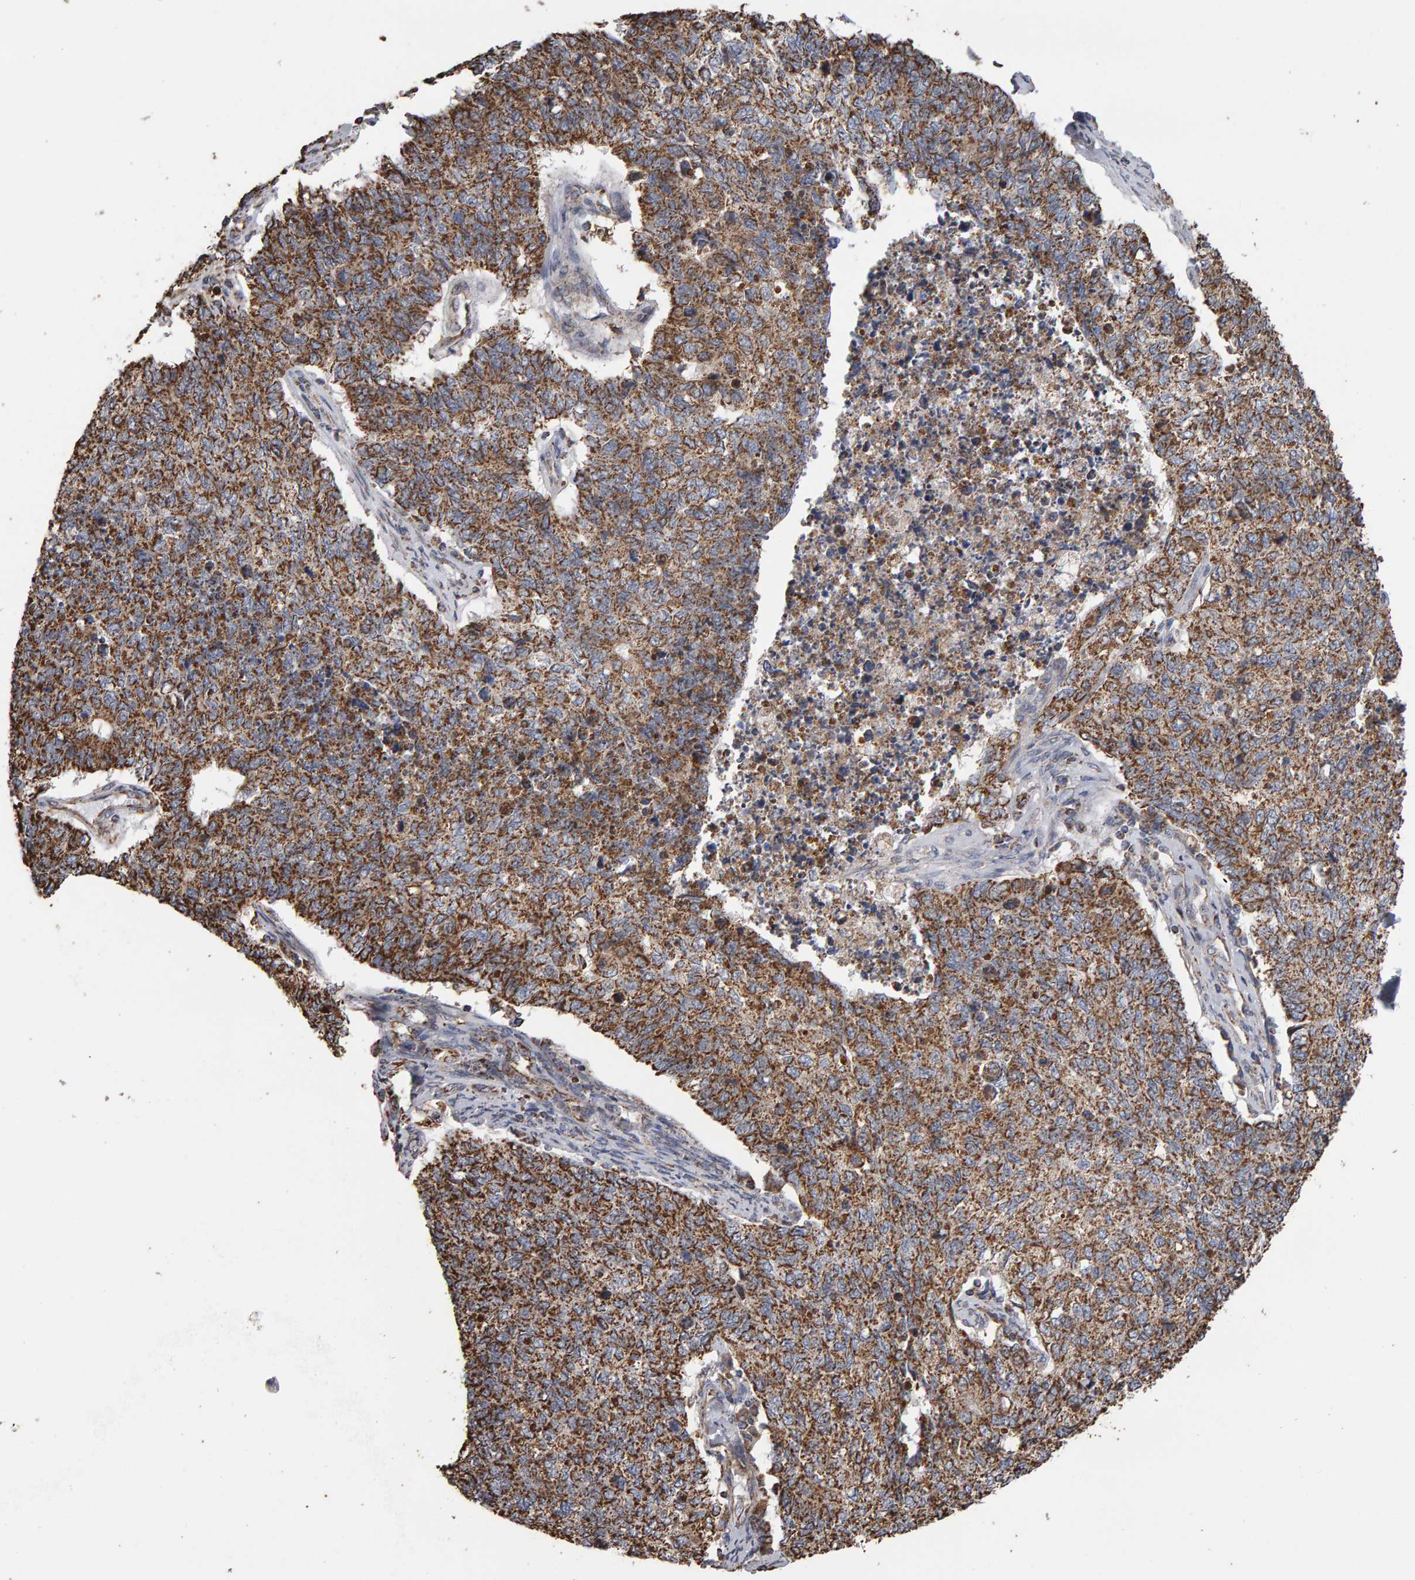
{"staining": {"intensity": "strong", "quantity": ">75%", "location": "cytoplasmic/membranous"}, "tissue": "cervical cancer", "cell_type": "Tumor cells", "image_type": "cancer", "snomed": [{"axis": "morphology", "description": "Squamous cell carcinoma, NOS"}, {"axis": "topography", "description": "Cervix"}], "caption": "IHC image of human cervical cancer stained for a protein (brown), which shows high levels of strong cytoplasmic/membranous positivity in approximately >75% of tumor cells.", "gene": "TOM1L1", "patient": {"sex": "female", "age": 63}}